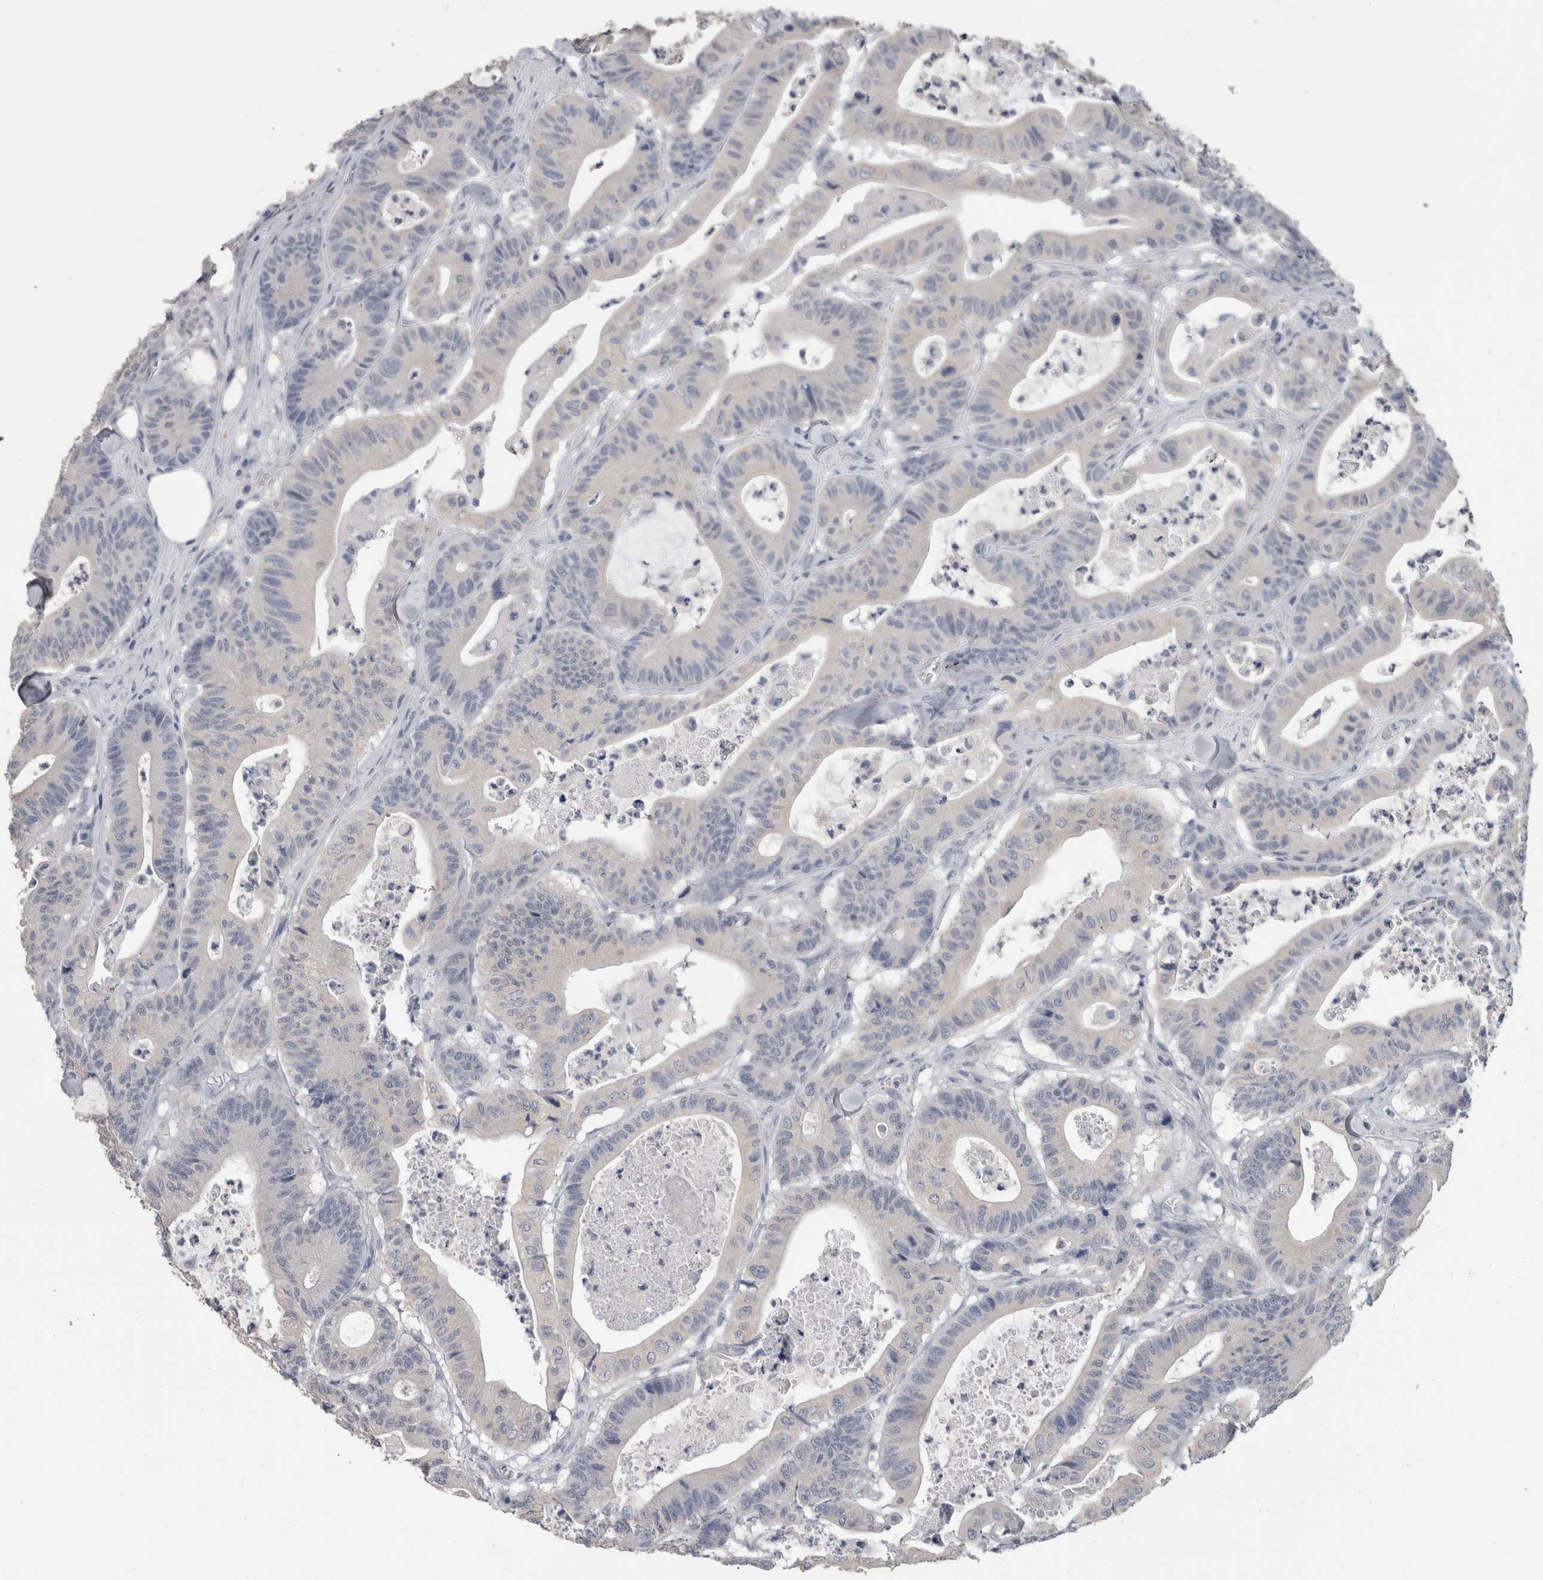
{"staining": {"intensity": "negative", "quantity": "none", "location": "none"}, "tissue": "colorectal cancer", "cell_type": "Tumor cells", "image_type": "cancer", "snomed": [{"axis": "morphology", "description": "Adenocarcinoma, NOS"}, {"axis": "topography", "description": "Colon"}], "caption": "A high-resolution micrograph shows immunohistochemistry (IHC) staining of colorectal cancer (adenocarcinoma), which shows no significant expression in tumor cells.", "gene": "FHOD3", "patient": {"sex": "female", "age": 84}}